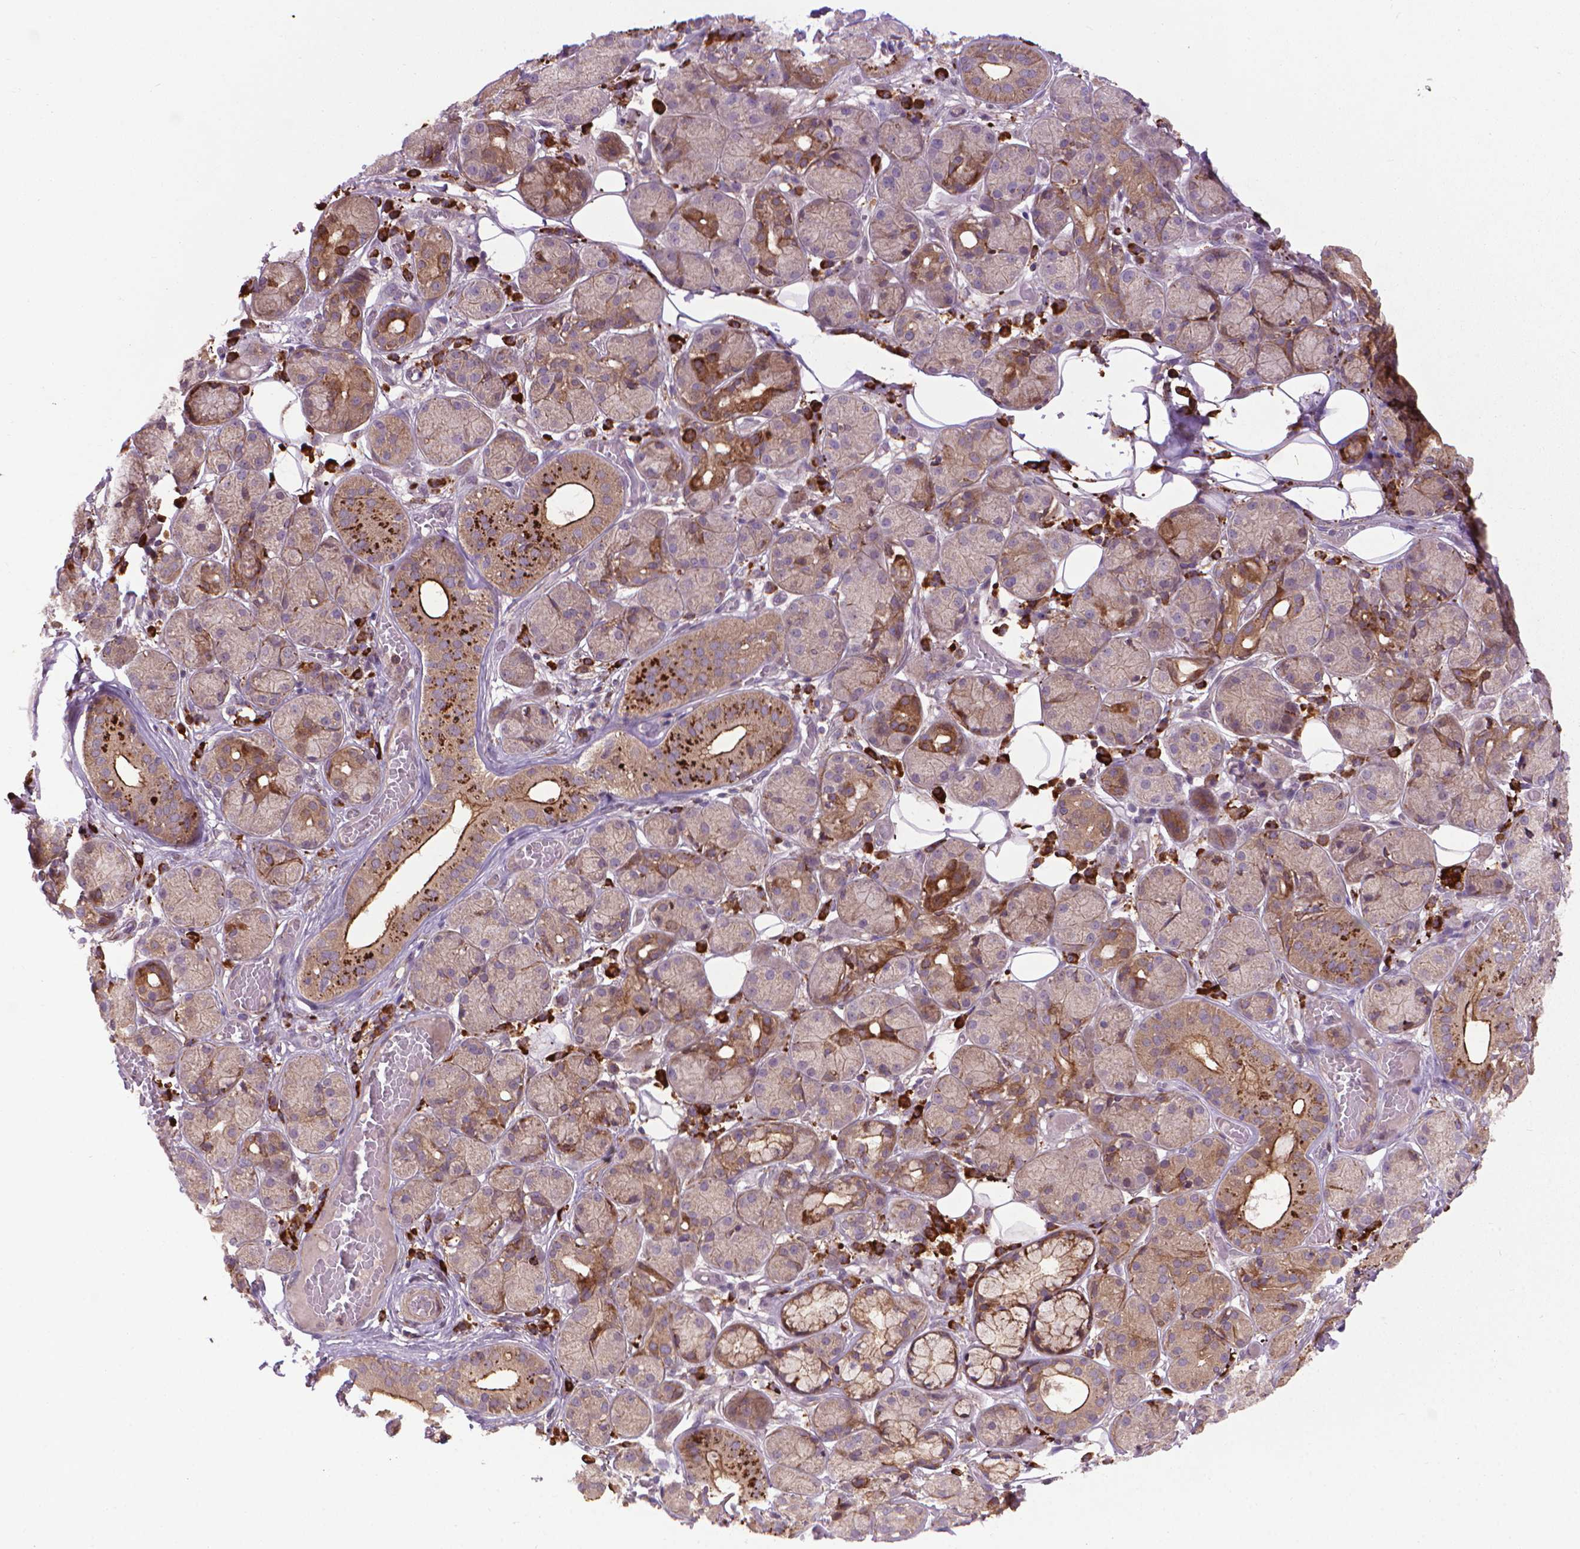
{"staining": {"intensity": "strong", "quantity": "<25%", "location": "cytoplasmic/membranous"}, "tissue": "salivary gland", "cell_type": "Glandular cells", "image_type": "normal", "snomed": [{"axis": "morphology", "description": "Normal tissue, NOS"}, {"axis": "topography", "description": "Salivary gland"}, {"axis": "topography", "description": "Peripheral nerve tissue"}], "caption": "An image showing strong cytoplasmic/membranous expression in approximately <25% of glandular cells in unremarkable salivary gland, as visualized by brown immunohistochemical staining.", "gene": "MYH14", "patient": {"sex": "male", "age": 71}}